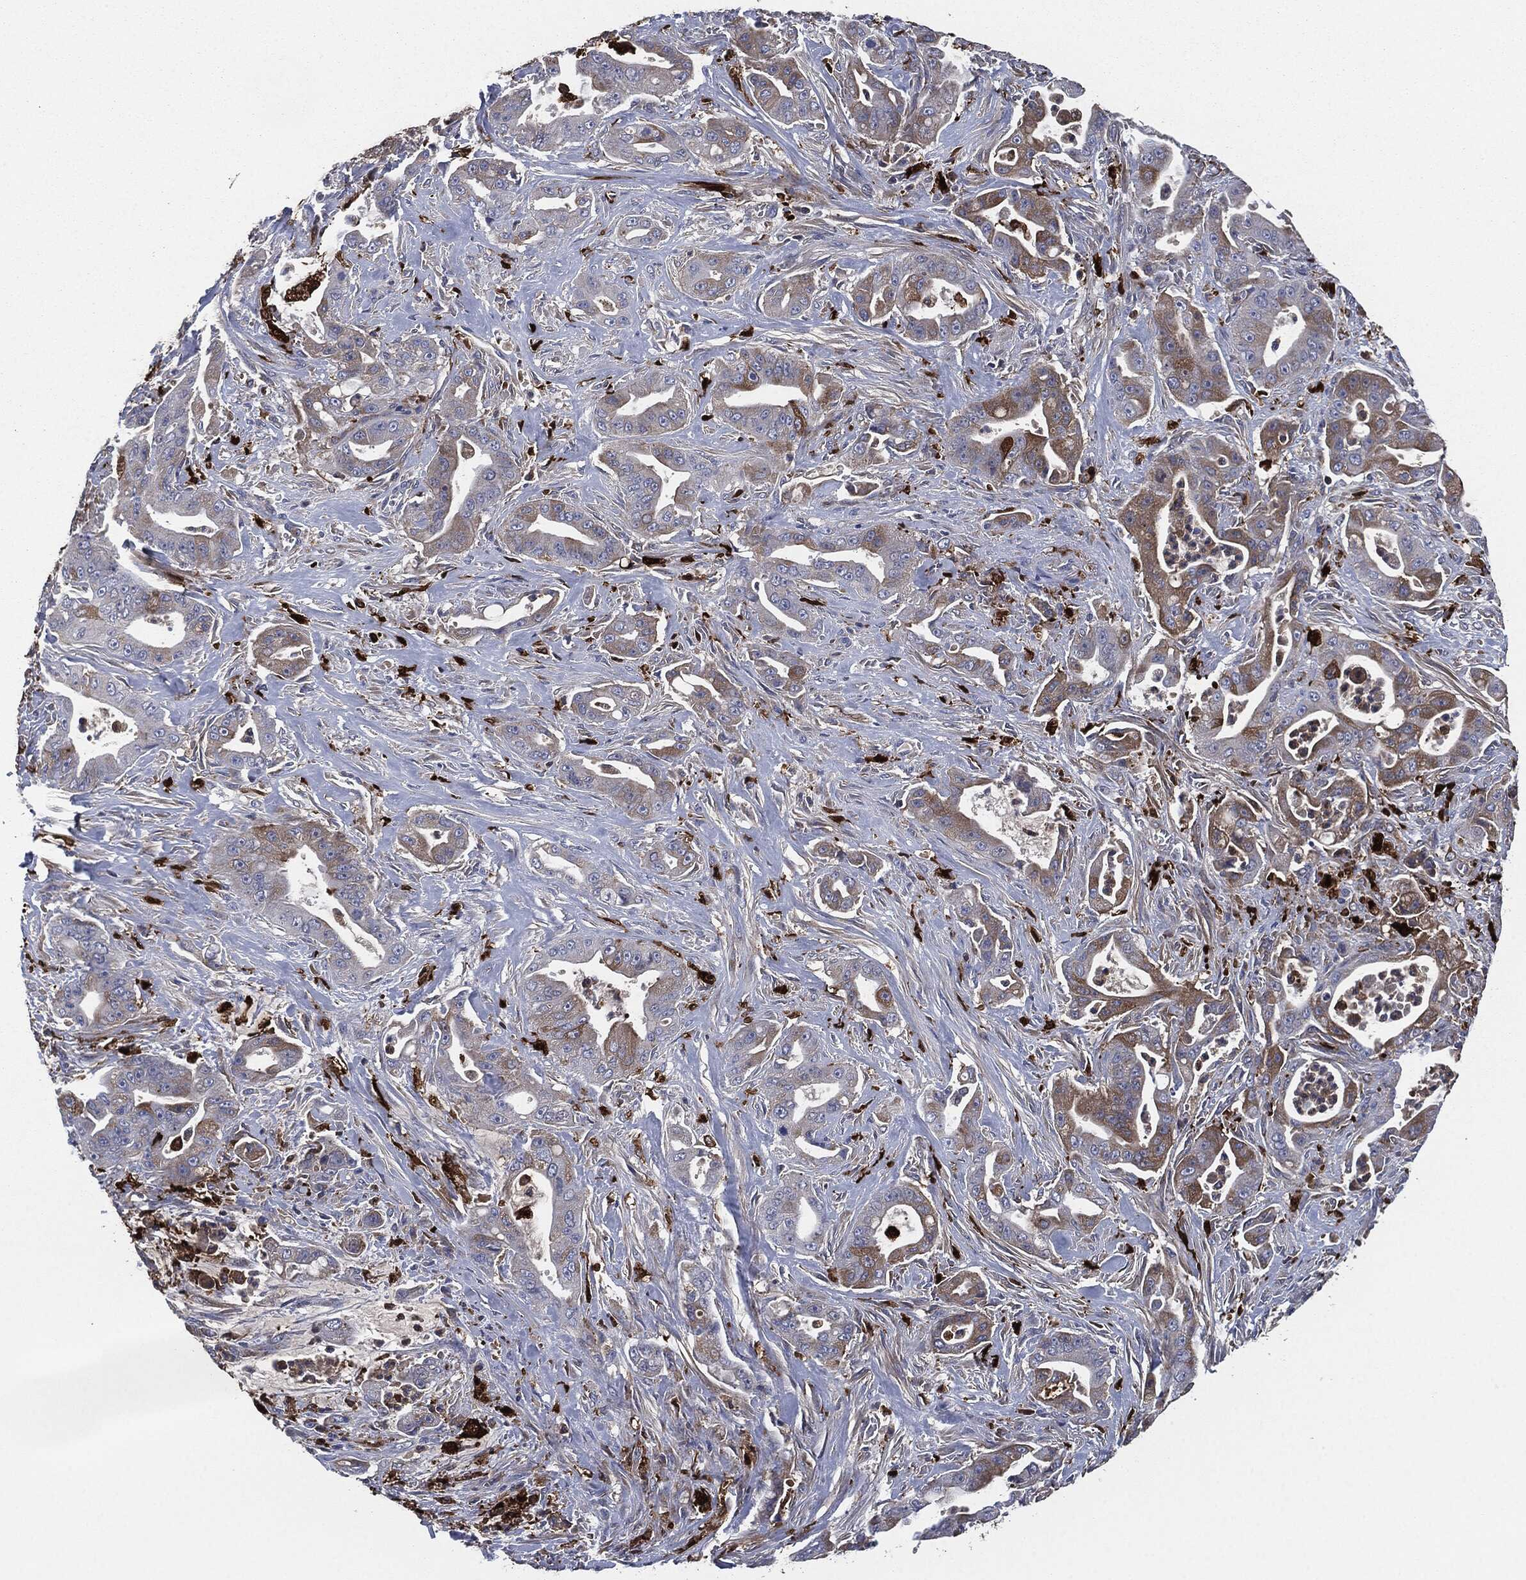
{"staining": {"intensity": "moderate", "quantity": "<25%", "location": "cytoplasmic/membranous"}, "tissue": "pancreatic cancer", "cell_type": "Tumor cells", "image_type": "cancer", "snomed": [{"axis": "morphology", "description": "Normal tissue, NOS"}, {"axis": "morphology", "description": "Inflammation, NOS"}, {"axis": "morphology", "description": "Adenocarcinoma, NOS"}, {"axis": "topography", "description": "Pancreas"}], "caption": "This is an image of immunohistochemistry (IHC) staining of pancreatic cancer (adenocarcinoma), which shows moderate staining in the cytoplasmic/membranous of tumor cells.", "gene": "TMEM11", "patient": {"sex": "male", "age": 57}}